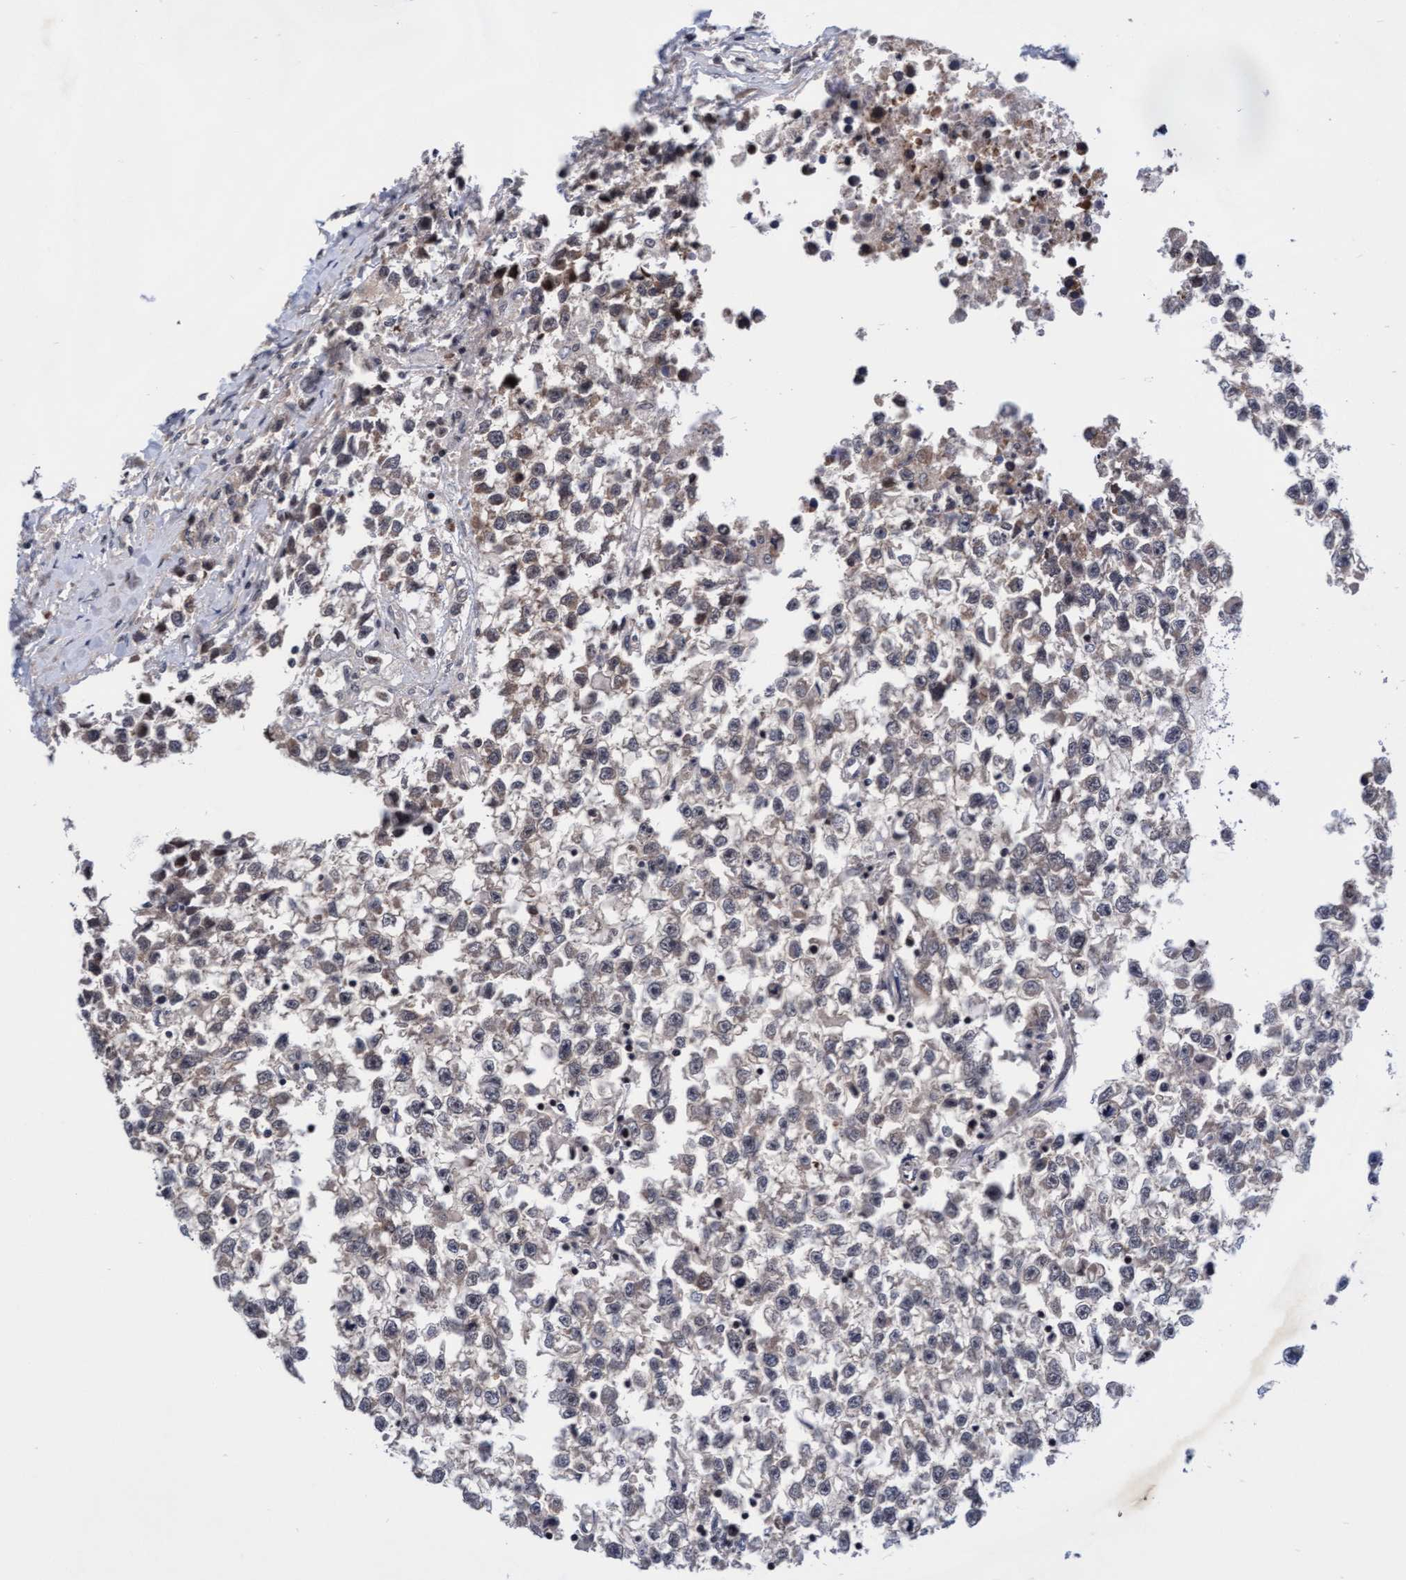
{"staining": {"intensity": "negative", "quantity": "none", "location": "none"}, "tissue": "testis cancer", "cell_type": "Tumor cells", "image_type": "cancer", "snomed": [{"axis": "morphology", "description": "Seminoma, NOS"}, {"axis": "morphology", "description": "Carcinoma, Embryonal, NOS"}, {"axis": "topography", "description": "Testis"}], "caption": "Immunohistochemical staining of human embryonal carcinoma (testis) demonstrates no significant positivity in tumor cells.", "gene": "EFCAB13", "patient": {"sex": "male", "age": 51}}